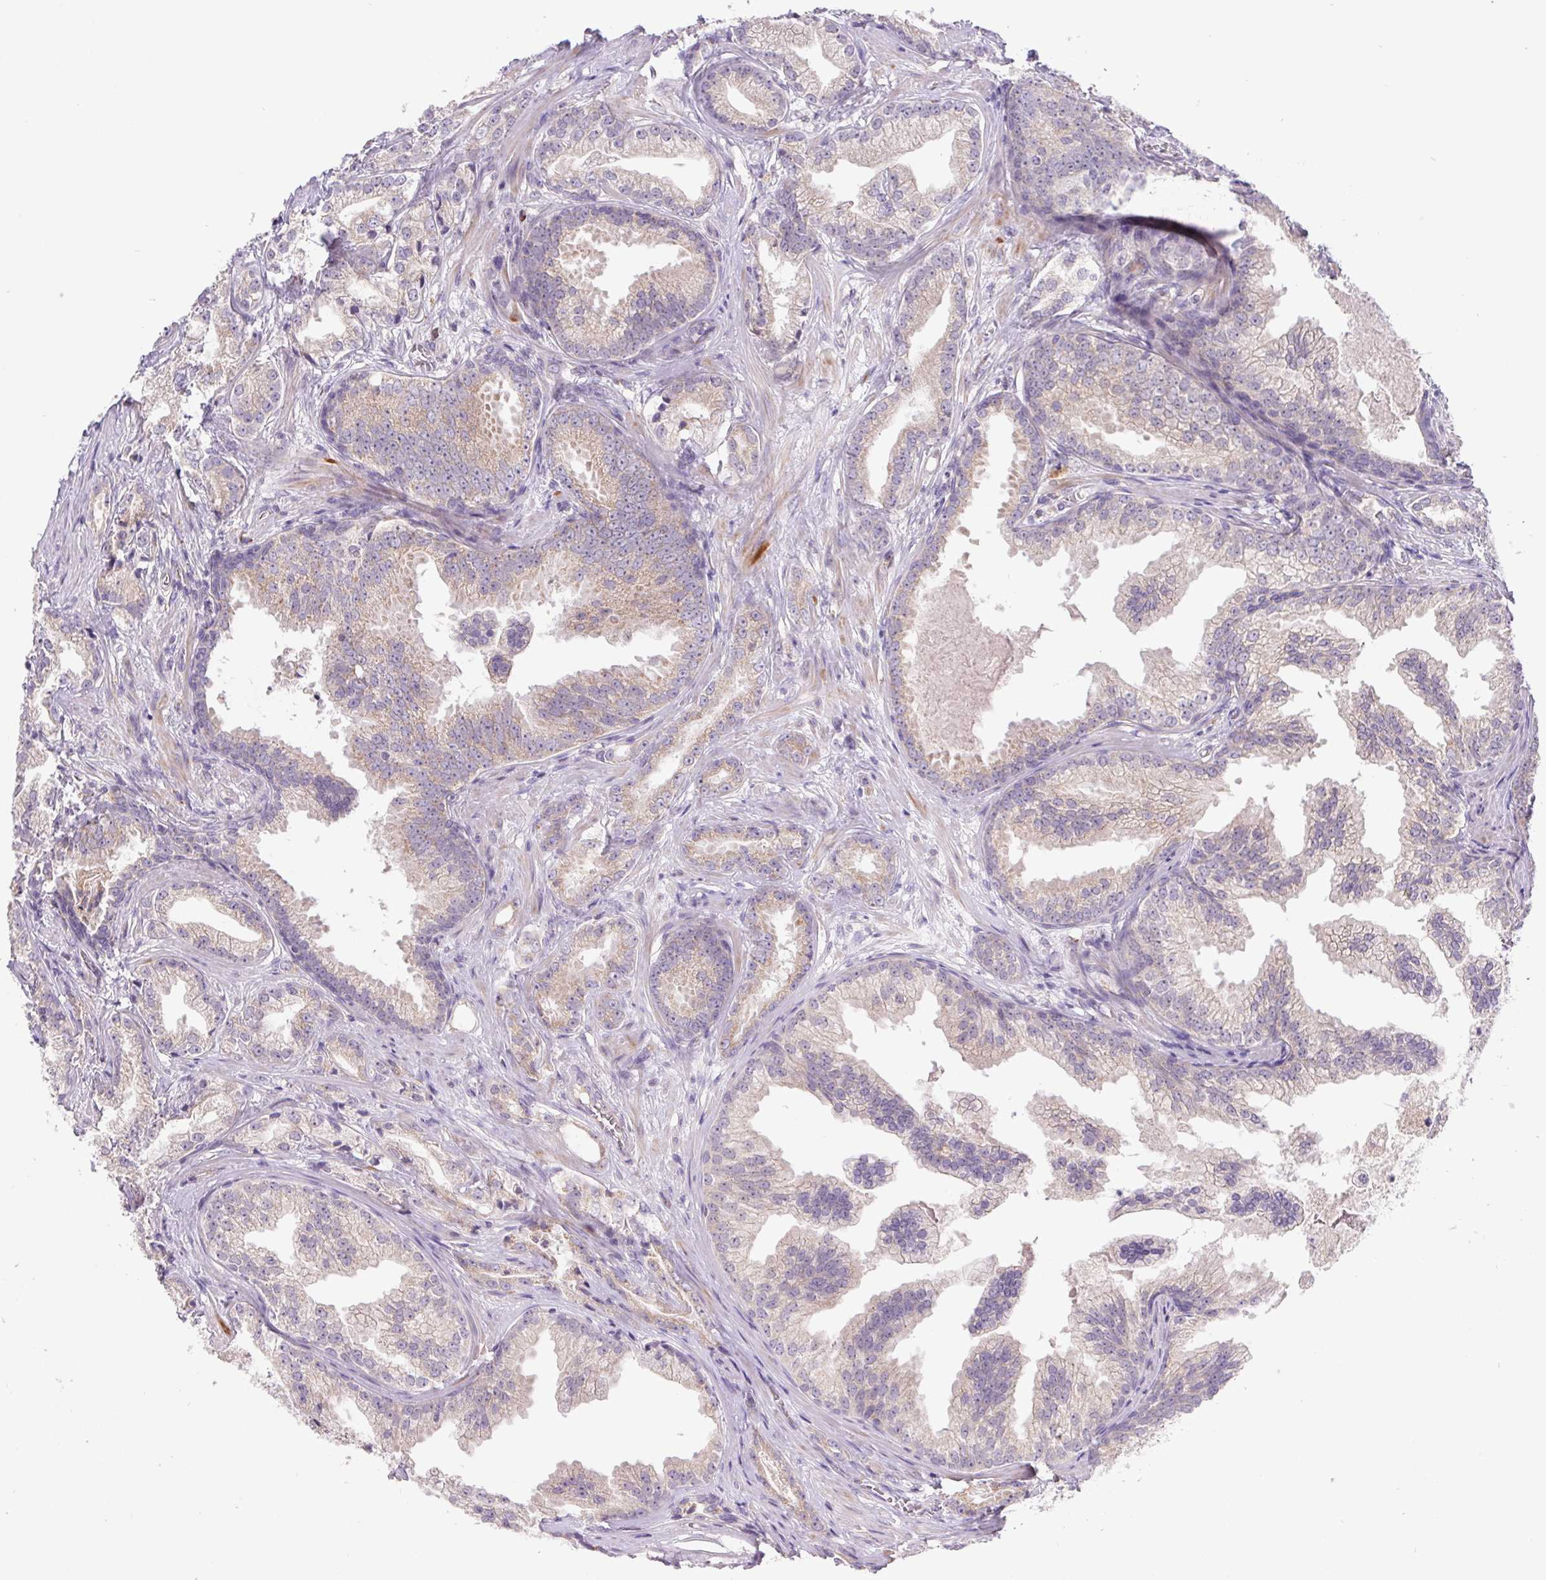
{"staining": {"intensity": "weak", "quantity": "25%-75%", "location": "cytoplasmic/membranous"}, "tissue": "prostate cancer", "cell_type": "Tumor cells", "image_type": "cancer", "snomed": [{"axis": "morphology", "description": "Adenocarcinoma, Low grade"}, {"axis": "topography", "description": "Prostate"}], "caption": "This histopathology image demonstrates immunohistochemistry staining of human prostate cancer (low-grade adenocarcinoma), with low weak cytoplasmic/membranous expression in approximately 25%-75% of tumor cells.", "gene": "EMC6", "patient": {"sex": "male", "age": 65}}